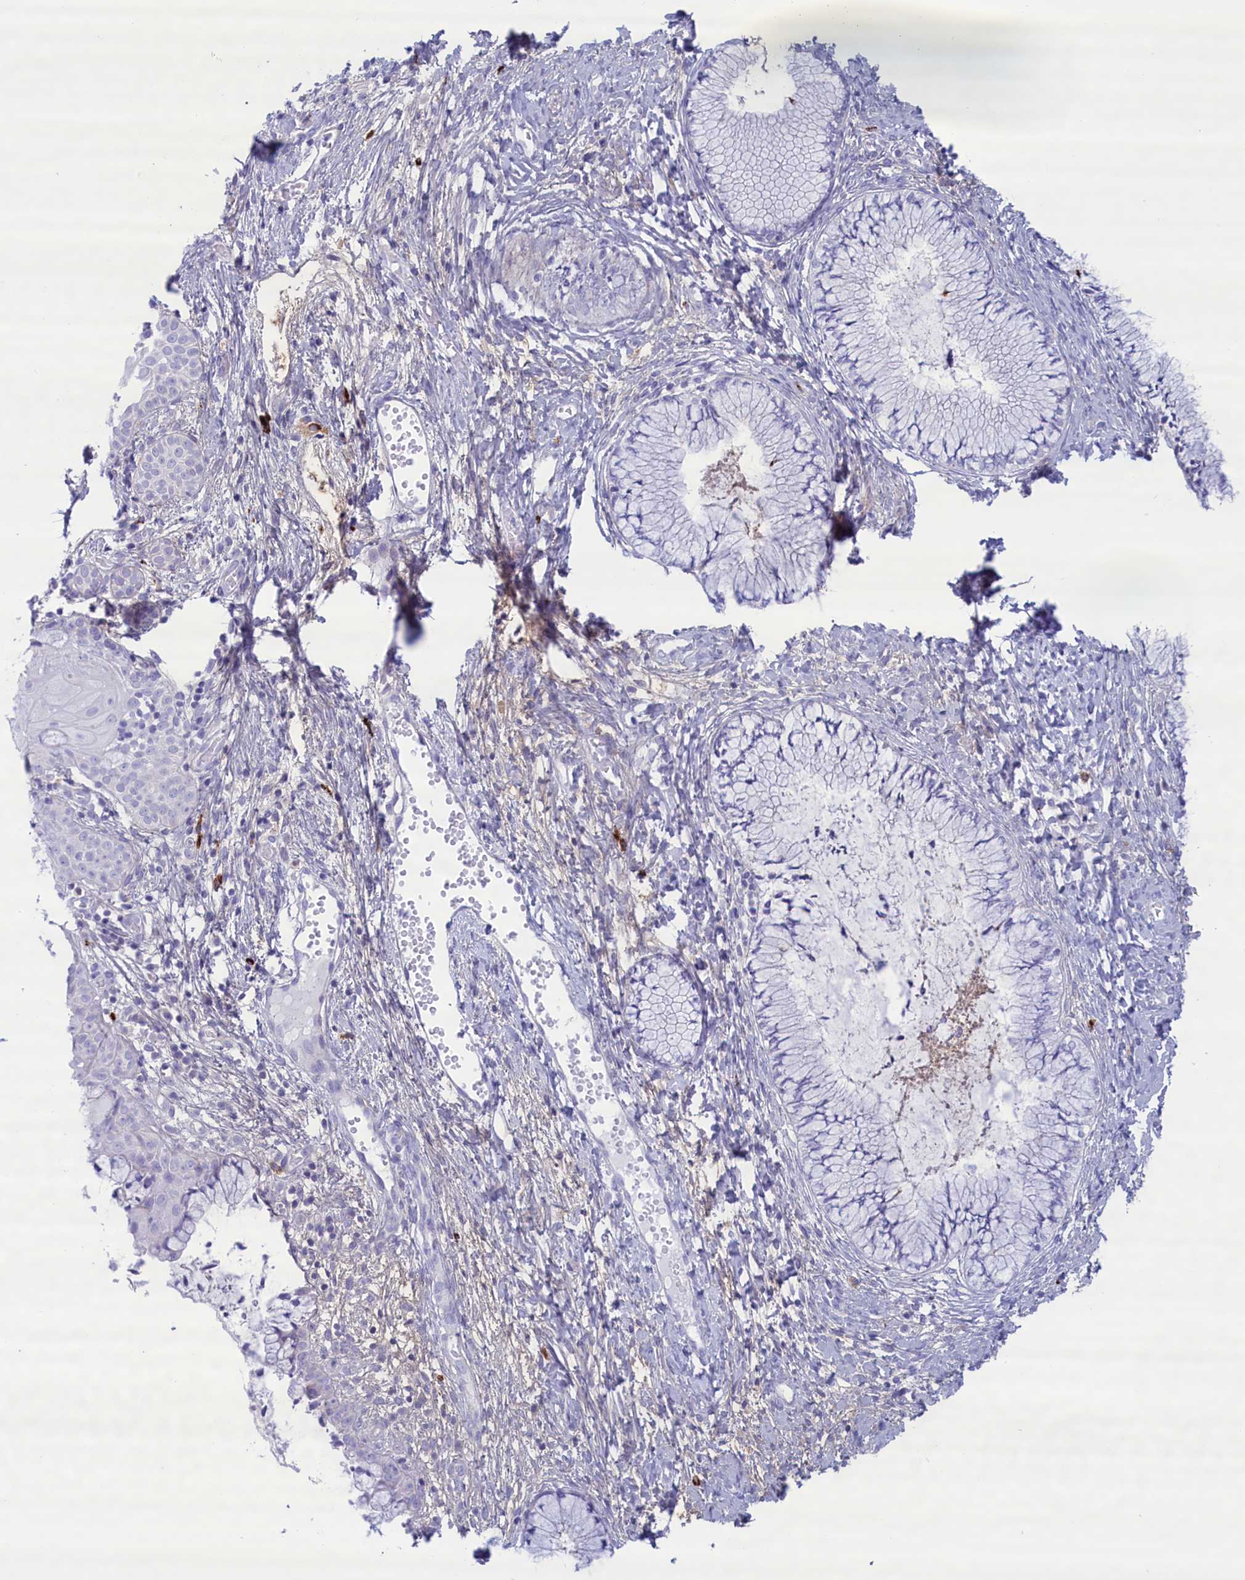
{"staining": {"intensity": "negative", "quantity": "none", "location": "none"}, "tissue": "cervix", "cell_type": "Glandular cells", "image_type": "normal", "snomed": [{"axis": "morphology", "description": "Normal tissue, NOS"}, {"axis": "topography", "description": "Cervix"}], "caption": "An image of human cervix is negative for staining in glandular cells.", "gene": "MPV17L2", "patient": {"sex": "female", "age": 42}}